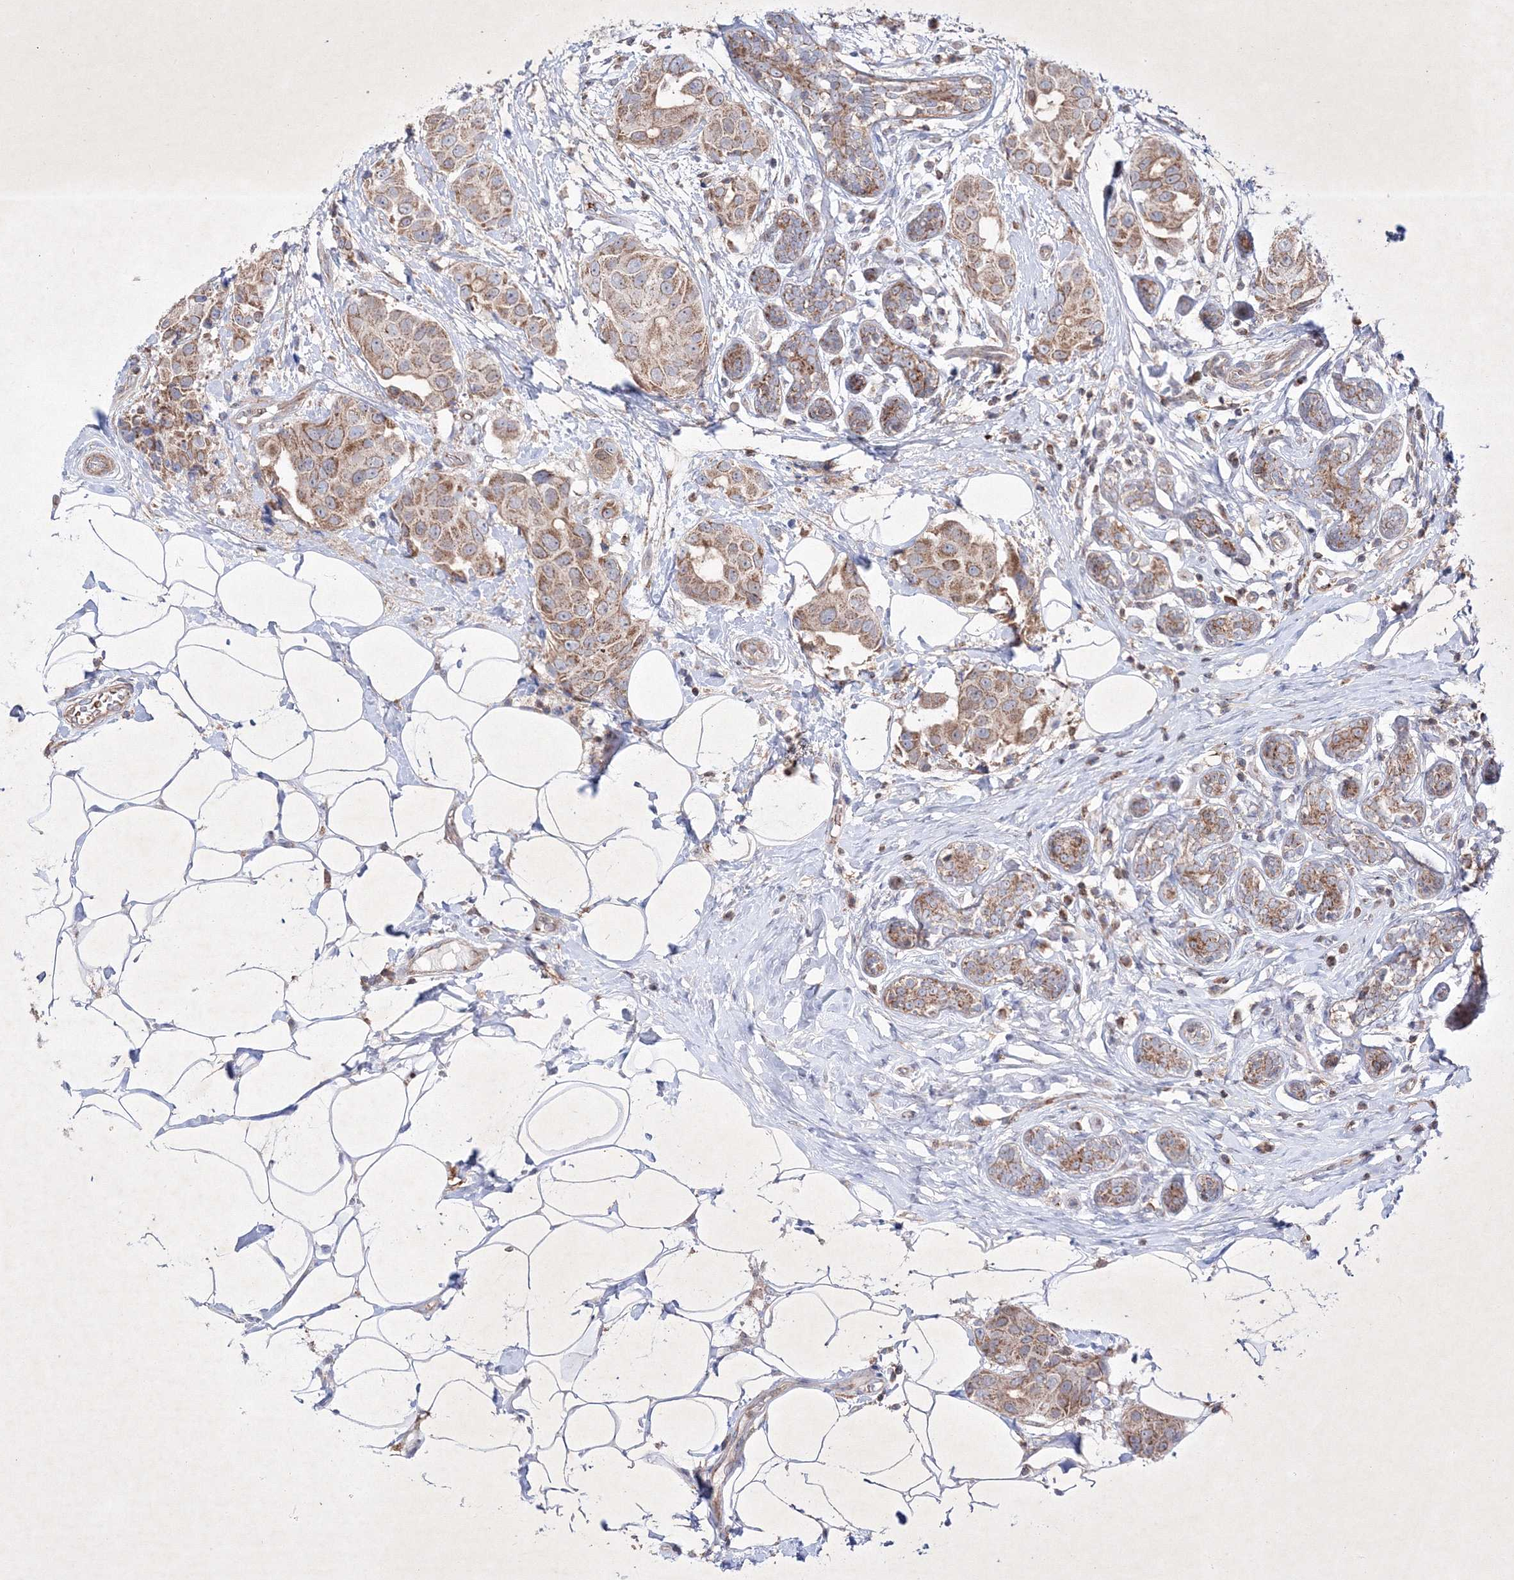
{"staining": {"intensity": "moderate", "quantity": ">75%", "location": "cytoplasmic/membranous"}, "tissue": "breast cancer", "cell_type": "Tumor cells", "image_type": "cancer", "snomed": [{"axis": "morphology", "description": "Normal tissue, NOS"}, {"axis": "morphology", "description": "Duct carcinoma"}, {"axis": "topography", "description": "Breast"}], "caption": "Human breast cancer stained for a protein (brown) reveals moderate cytoplasmic/membranous positive expression in about >75% of tumor cells.", "gene": "OPA1", "patient": {"sex": "female", "age": 39}}